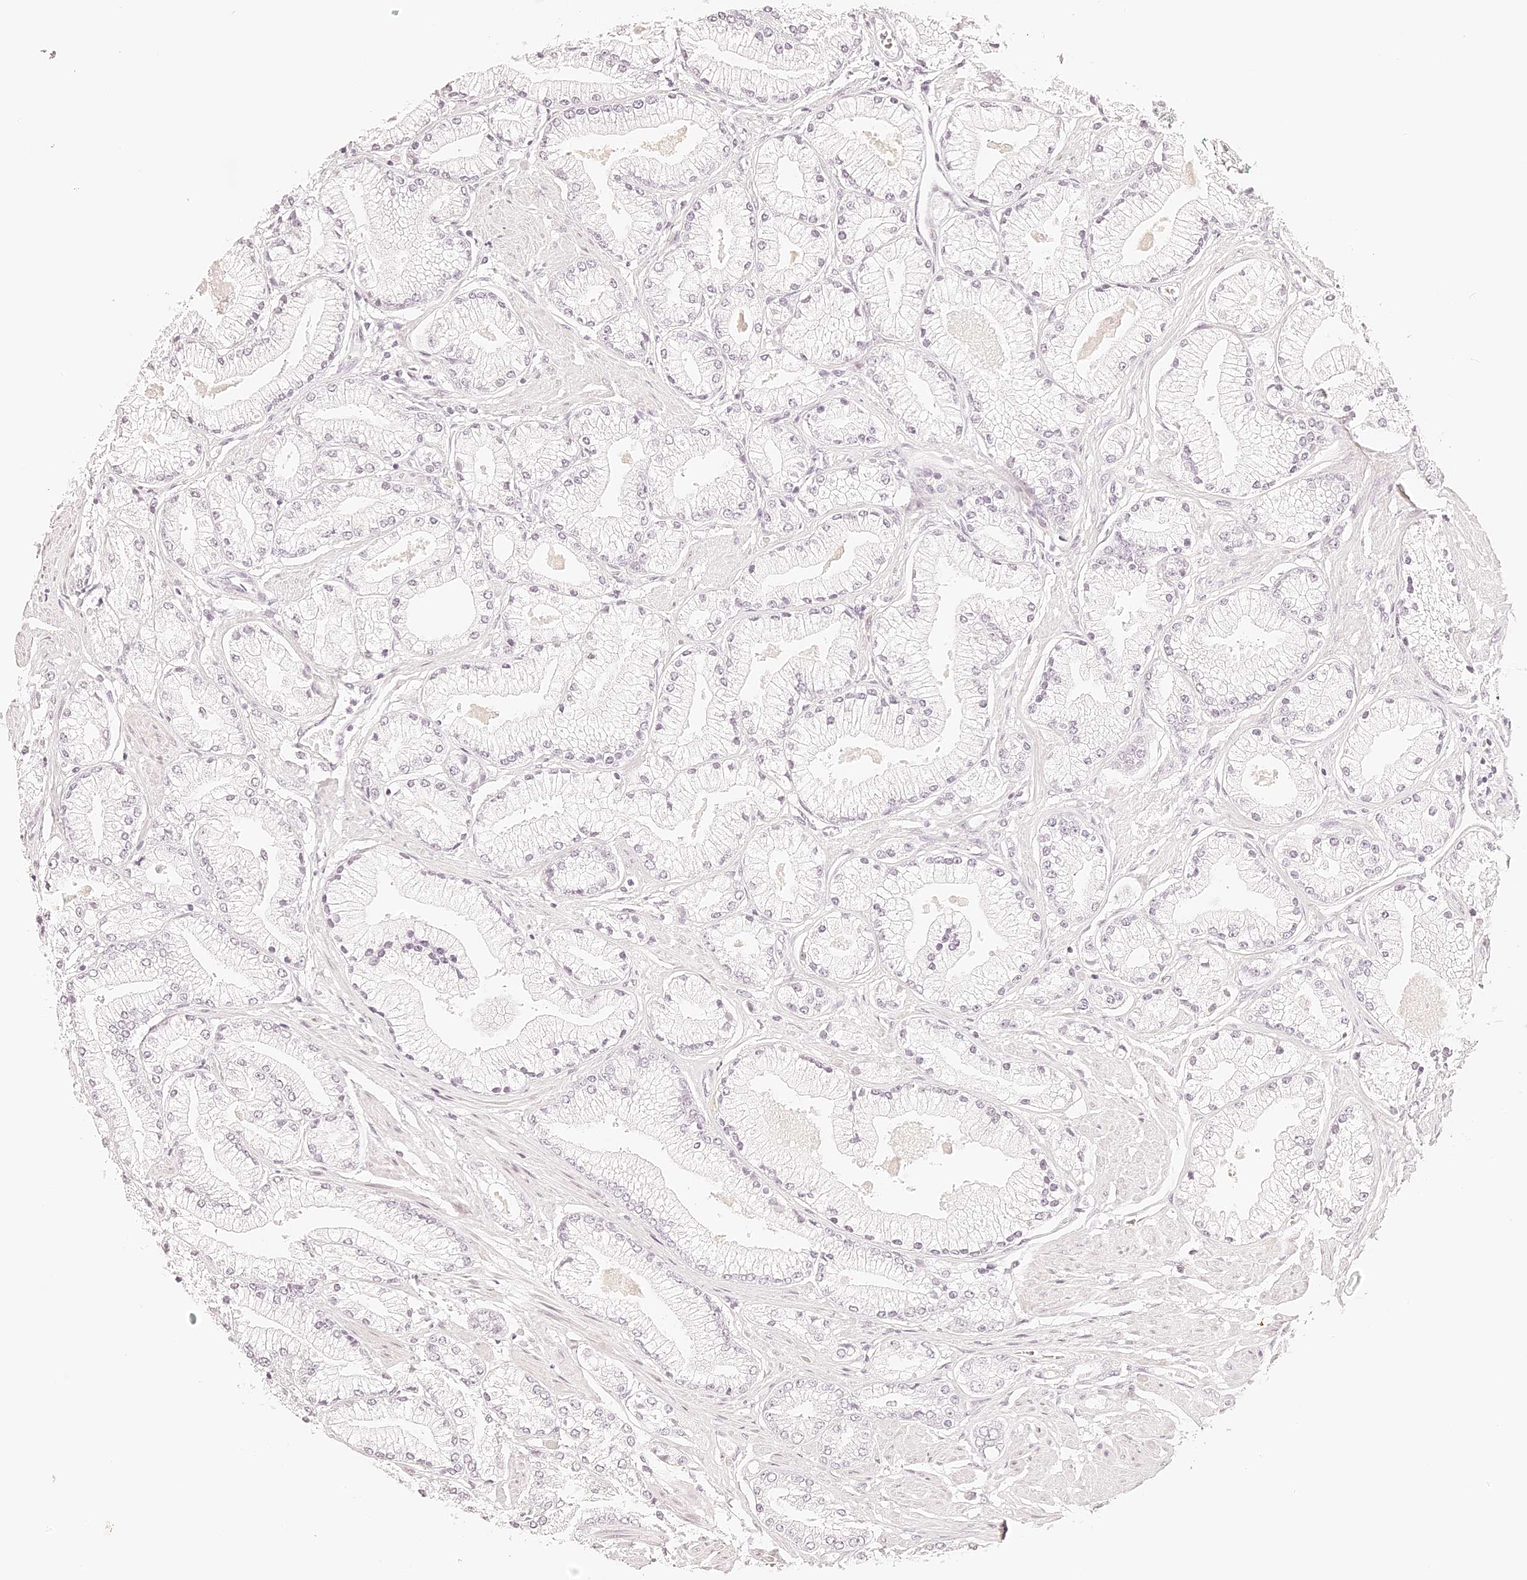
{"staining": {"intensity": "negative", "quantity": "none", "location": "none"}, "tissue": "prostate cancer", "cell_type": "Tumor cells", "image_type": "cancer", "snomed": [{"axis": "morphology", "description": "Adenocarcinoma, High grade"}, {"axis": "topography", "description": "Prostate"}], "caption": "Prostate cancer (adenocarcinoma (high-grade)) was stained to show a protein in brown. There is no significant expression in tumor cells.", "gene": "TRIM45", "patient": {"sex": "male", "age": 50}}